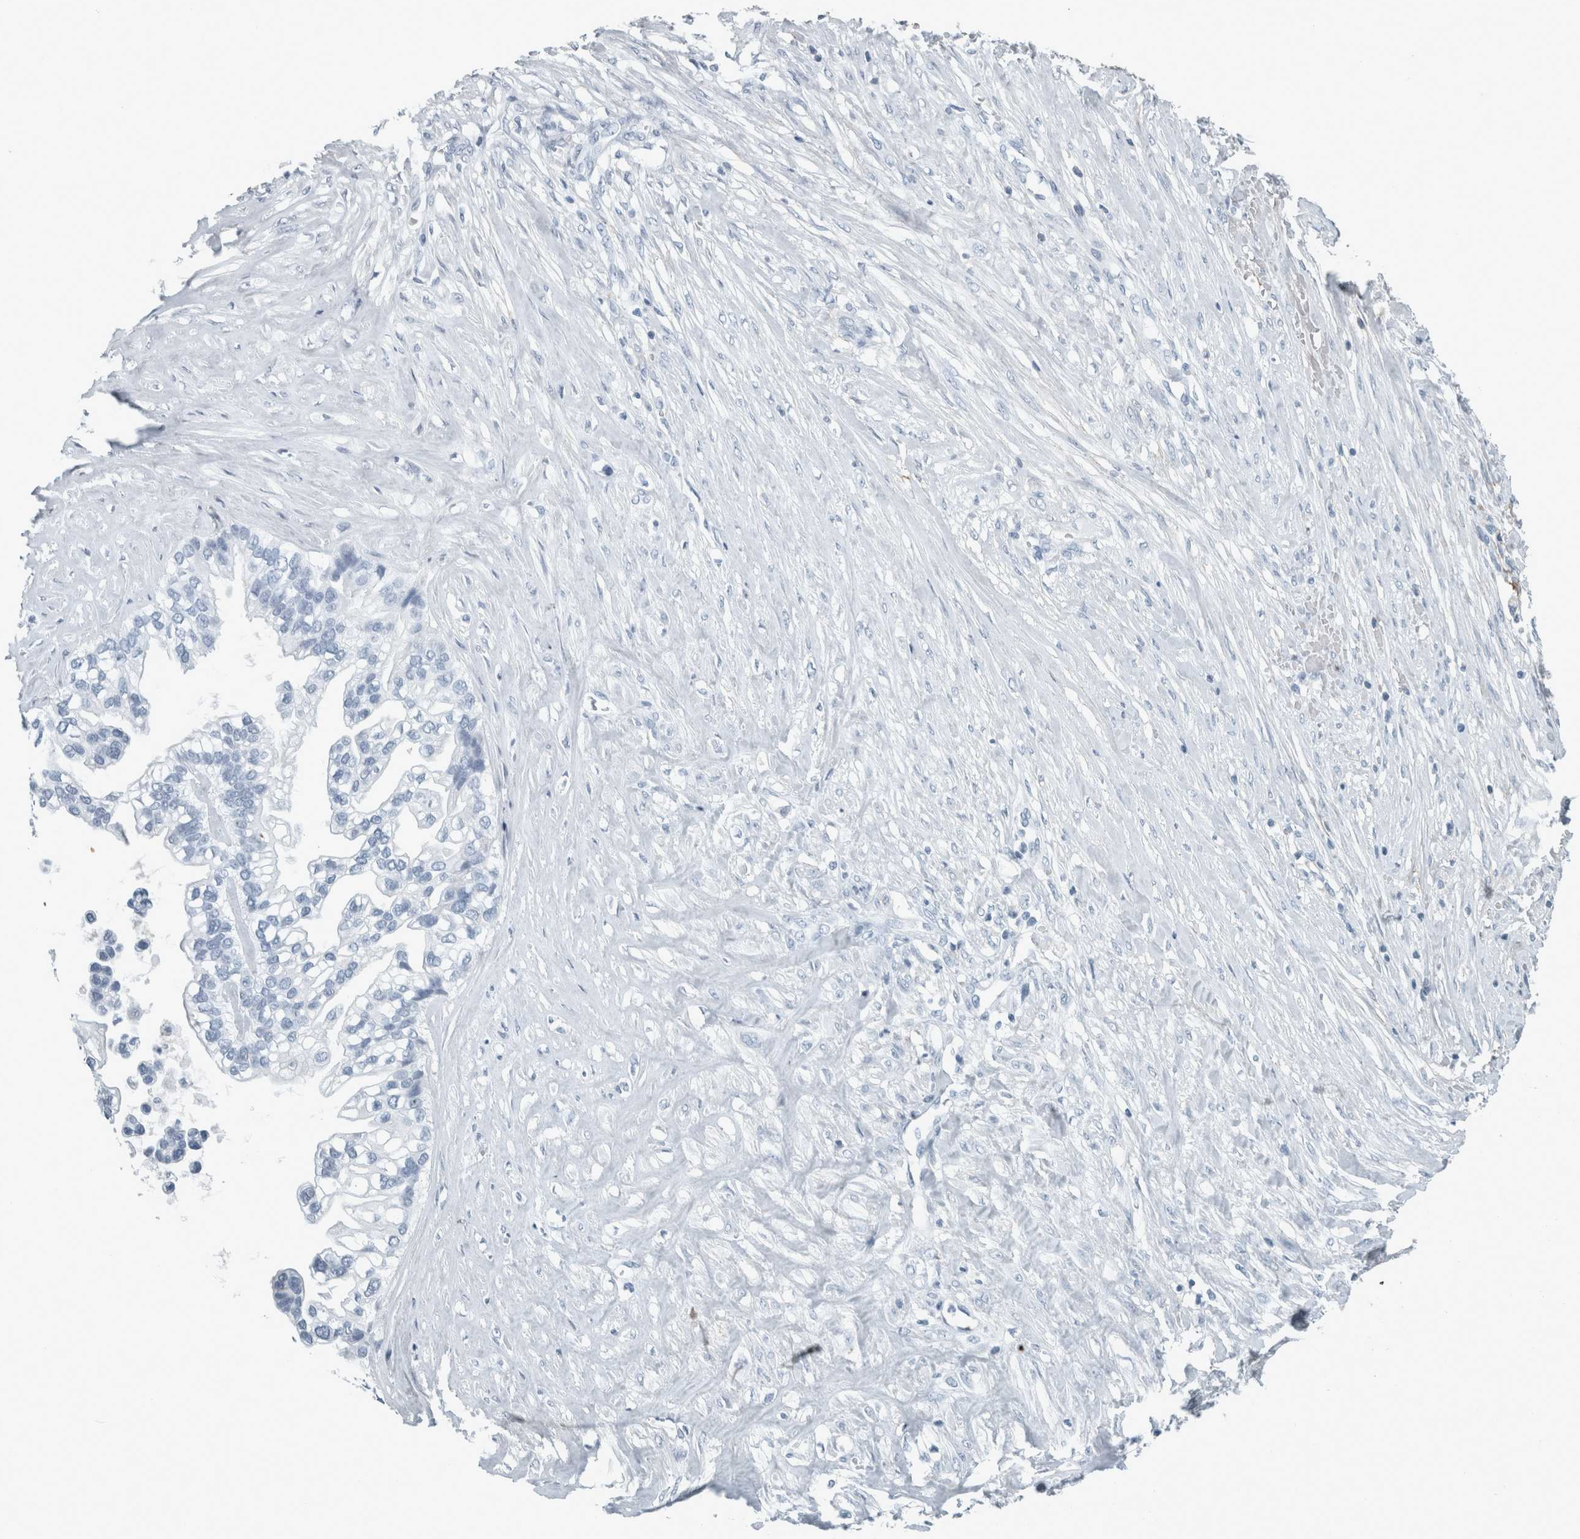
{"staining": {"intensity": "negative", "quantity": "none", "location": "none"}, "tissue": "ovarian cancer", "cell_type": "Tumor cells", "image_type": "cancer", "snomed": [{"axis": "morphology", "description": "Cystadenocarcinoma, mucinous, NOS"}, {"axis": "topography", "description": "Ovary"}], "caption": "This is an IHC photomicrograph of human ovarian cancer (mucinous cystadenocarcinoma). There is no expression in tumor cells.", "gene": "CHL1", "patient": {"sex": "female", "age": 80}}